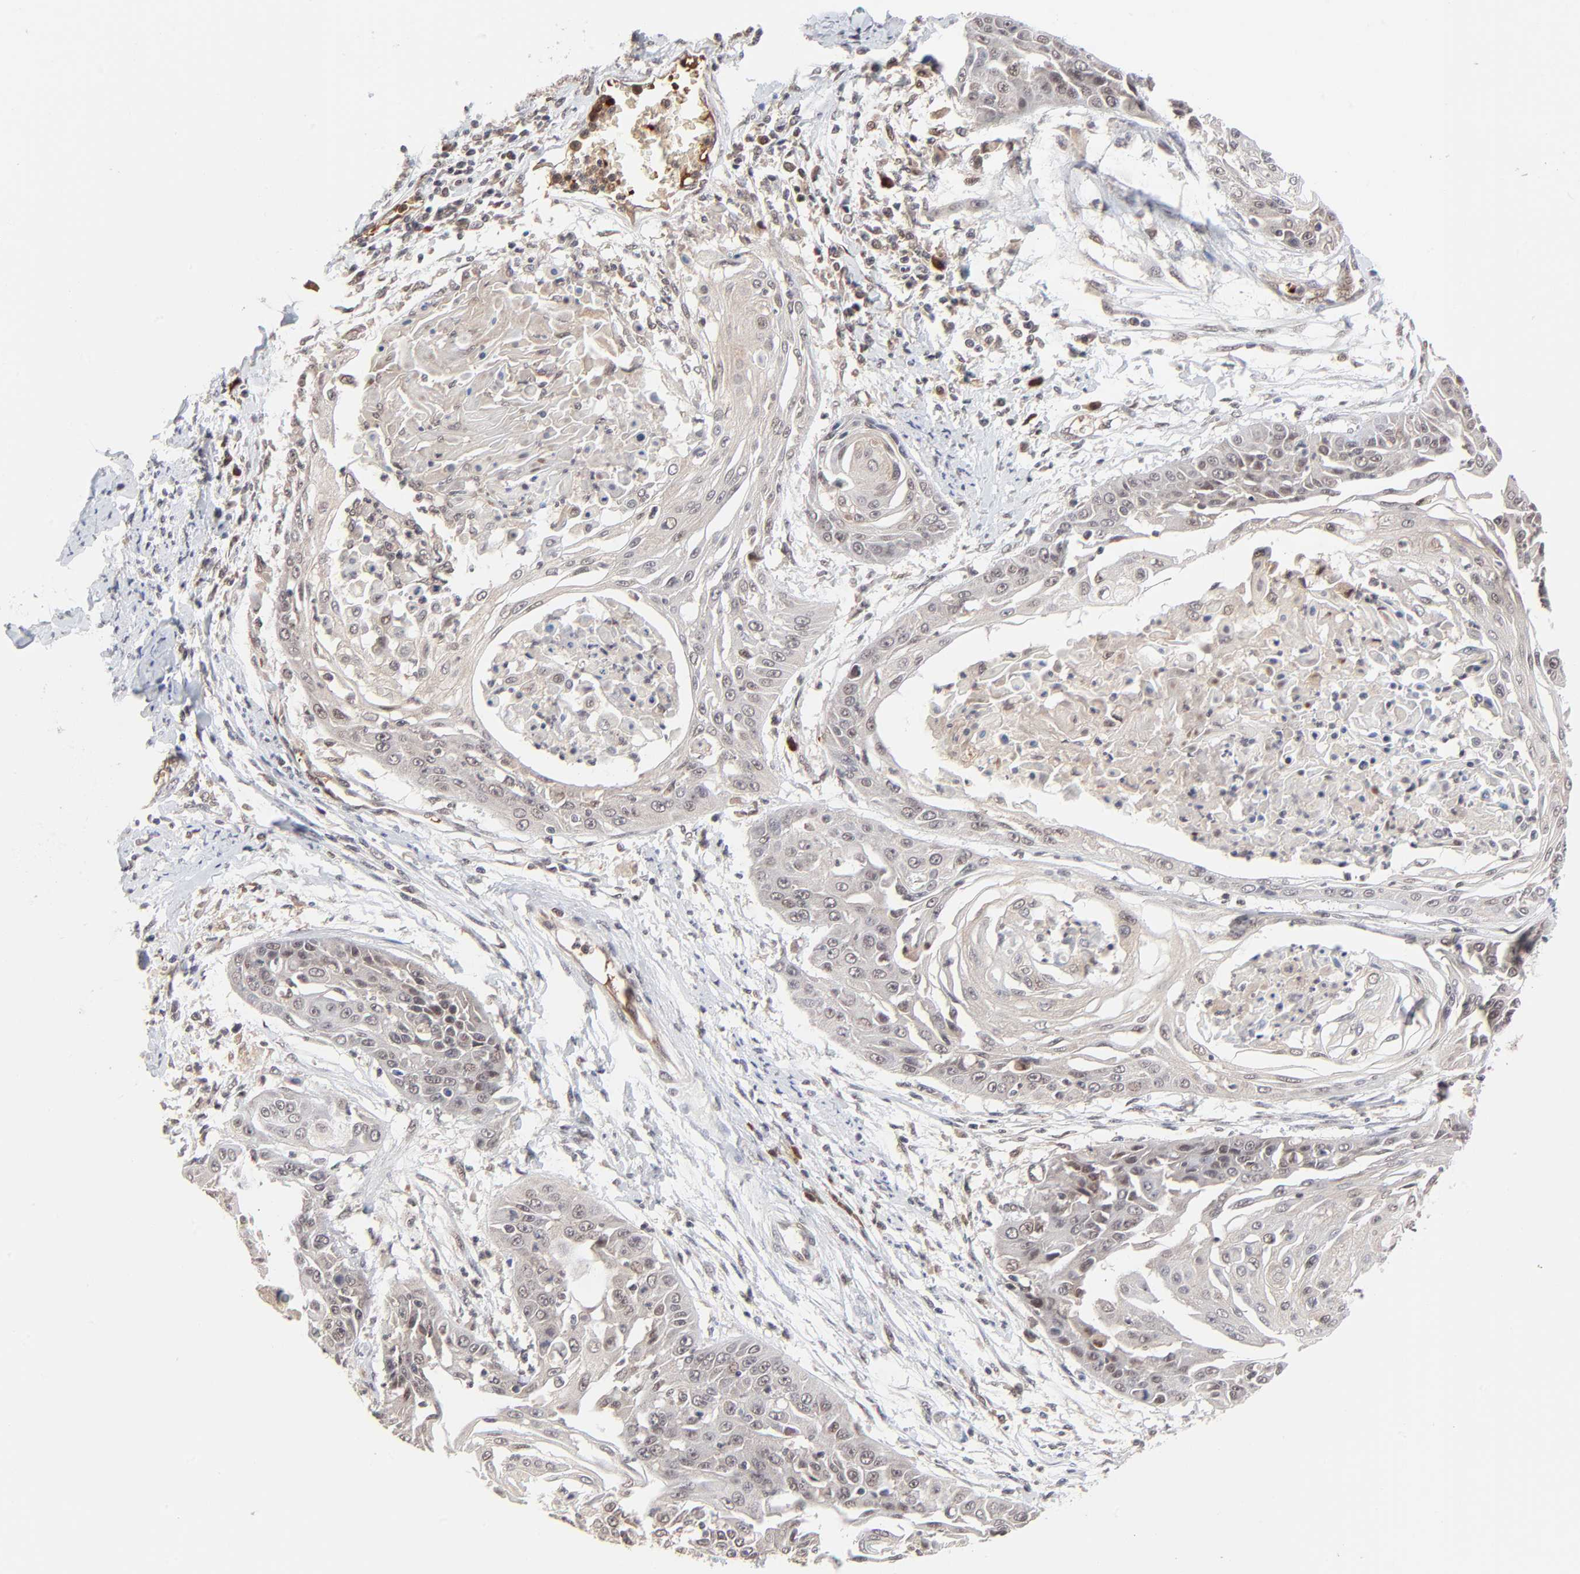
{"staining": {"intensity": "weak", "quantity": "25%-75%", "location": "cytoplasmic/membranous"}, "tissue": "cervical cancer", "cell_type": "Tumor cells", "image_type": "cancer", "snomed": [{"axis": "morphology", "description": "Squamous cell carcinoma, NOS"}, {"axis": "topography", "description": "Cervix"}], "caption": "This is an image of IHC staining of cervical cancer (squamous cell carcinoma), which shows weak positivity in the cytoplasmic/membranous of tumor cells.", "gene": "CASP10", "patient": {"sex": "female", "age": 64}}